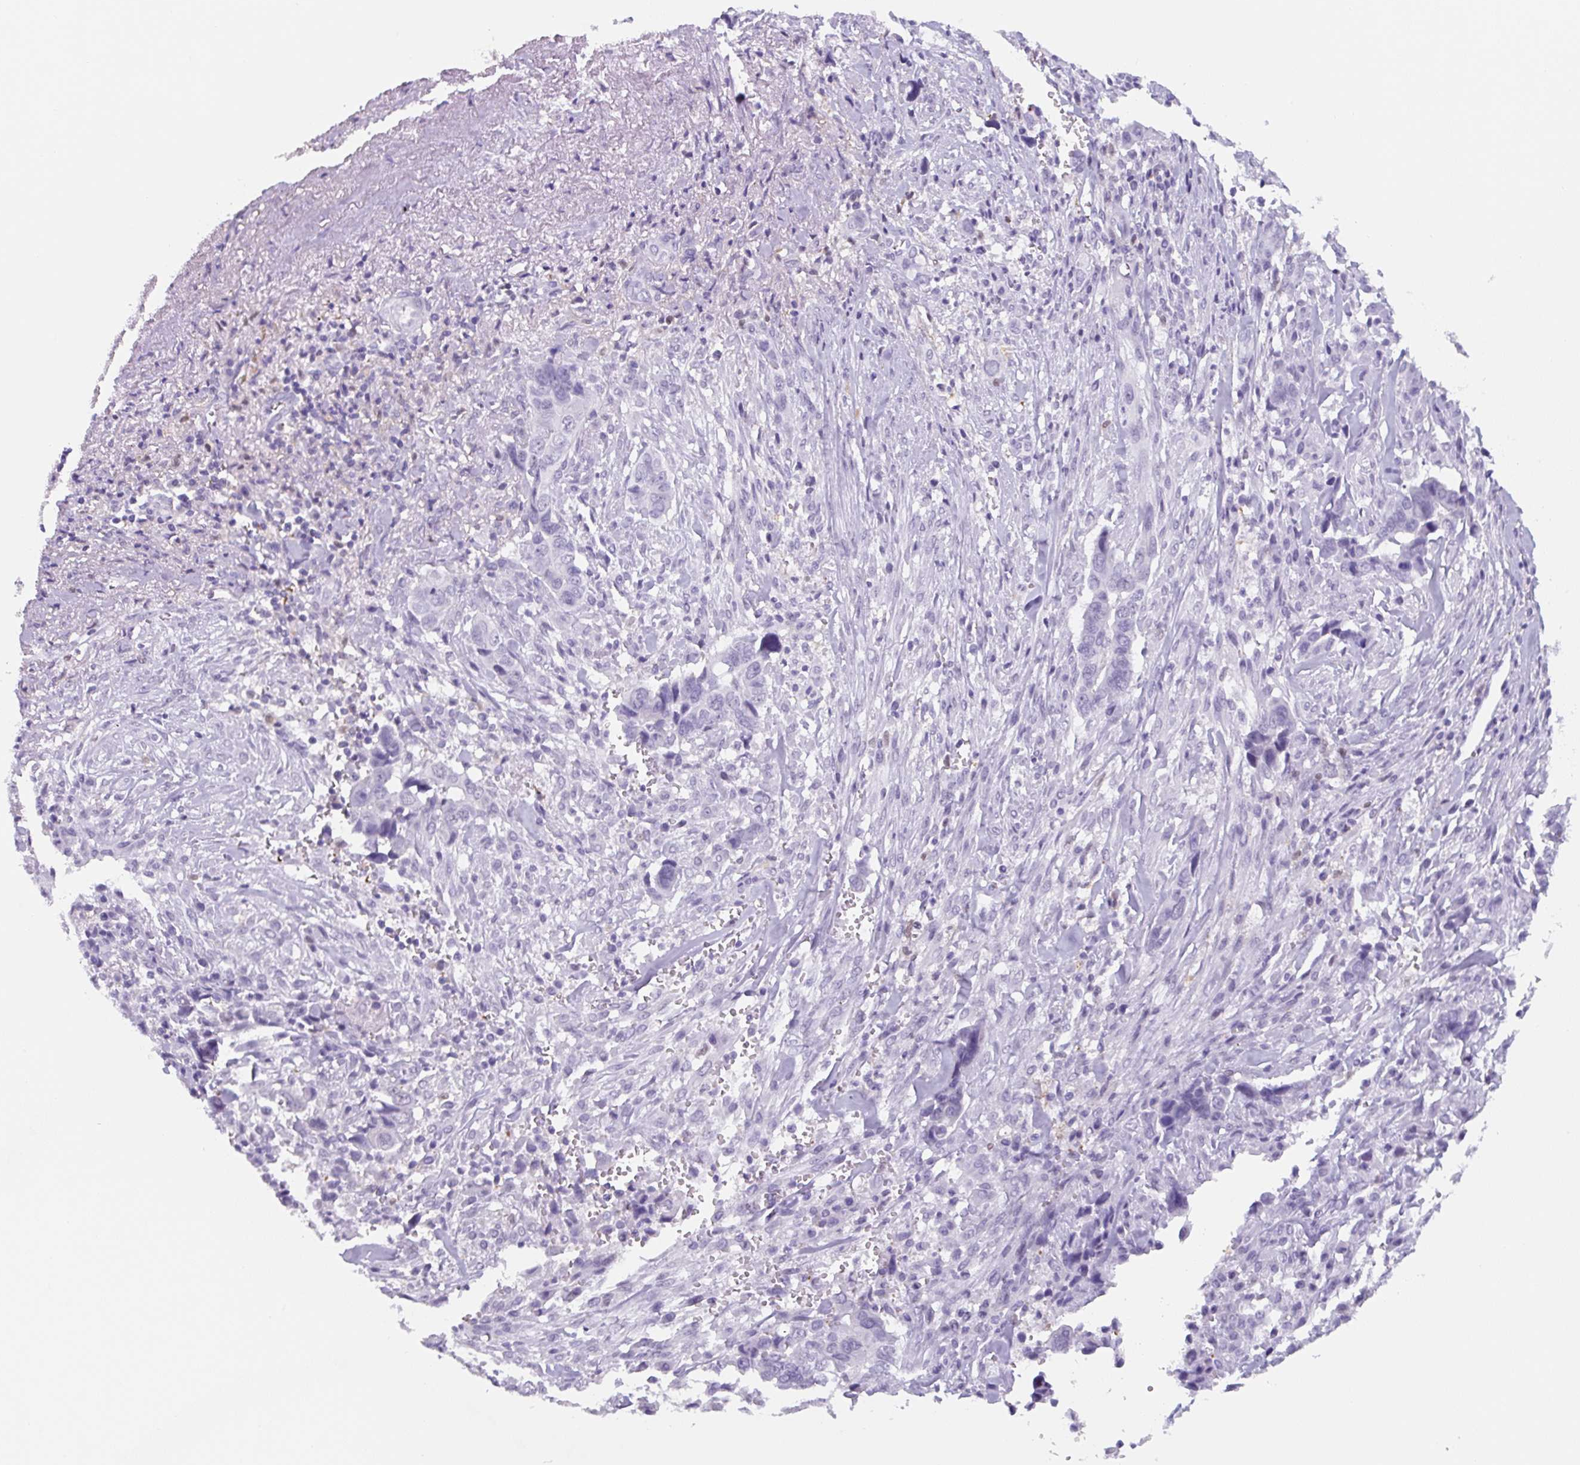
{"staining": {"intensity": "negative", "quantity": "none", "location": "none"}, "tissue": "liver cancer", "cell_type": "Tumor cells", "image_type": "cancer", "snomed": [{"axis": "morphology", "description": "Cholangiocarcinoma"}, {"axis": "topography", "description": "Liver"}], "caption": "High power microscopy image of an IHC micrograph of liver cancer, revealing no significant expression in tumor cells. (DAB IHC visualized using brightfield microscopy, high magnification).", "gene": "TNFRSF8", "patient": {"sex": "female", "age": 79}}